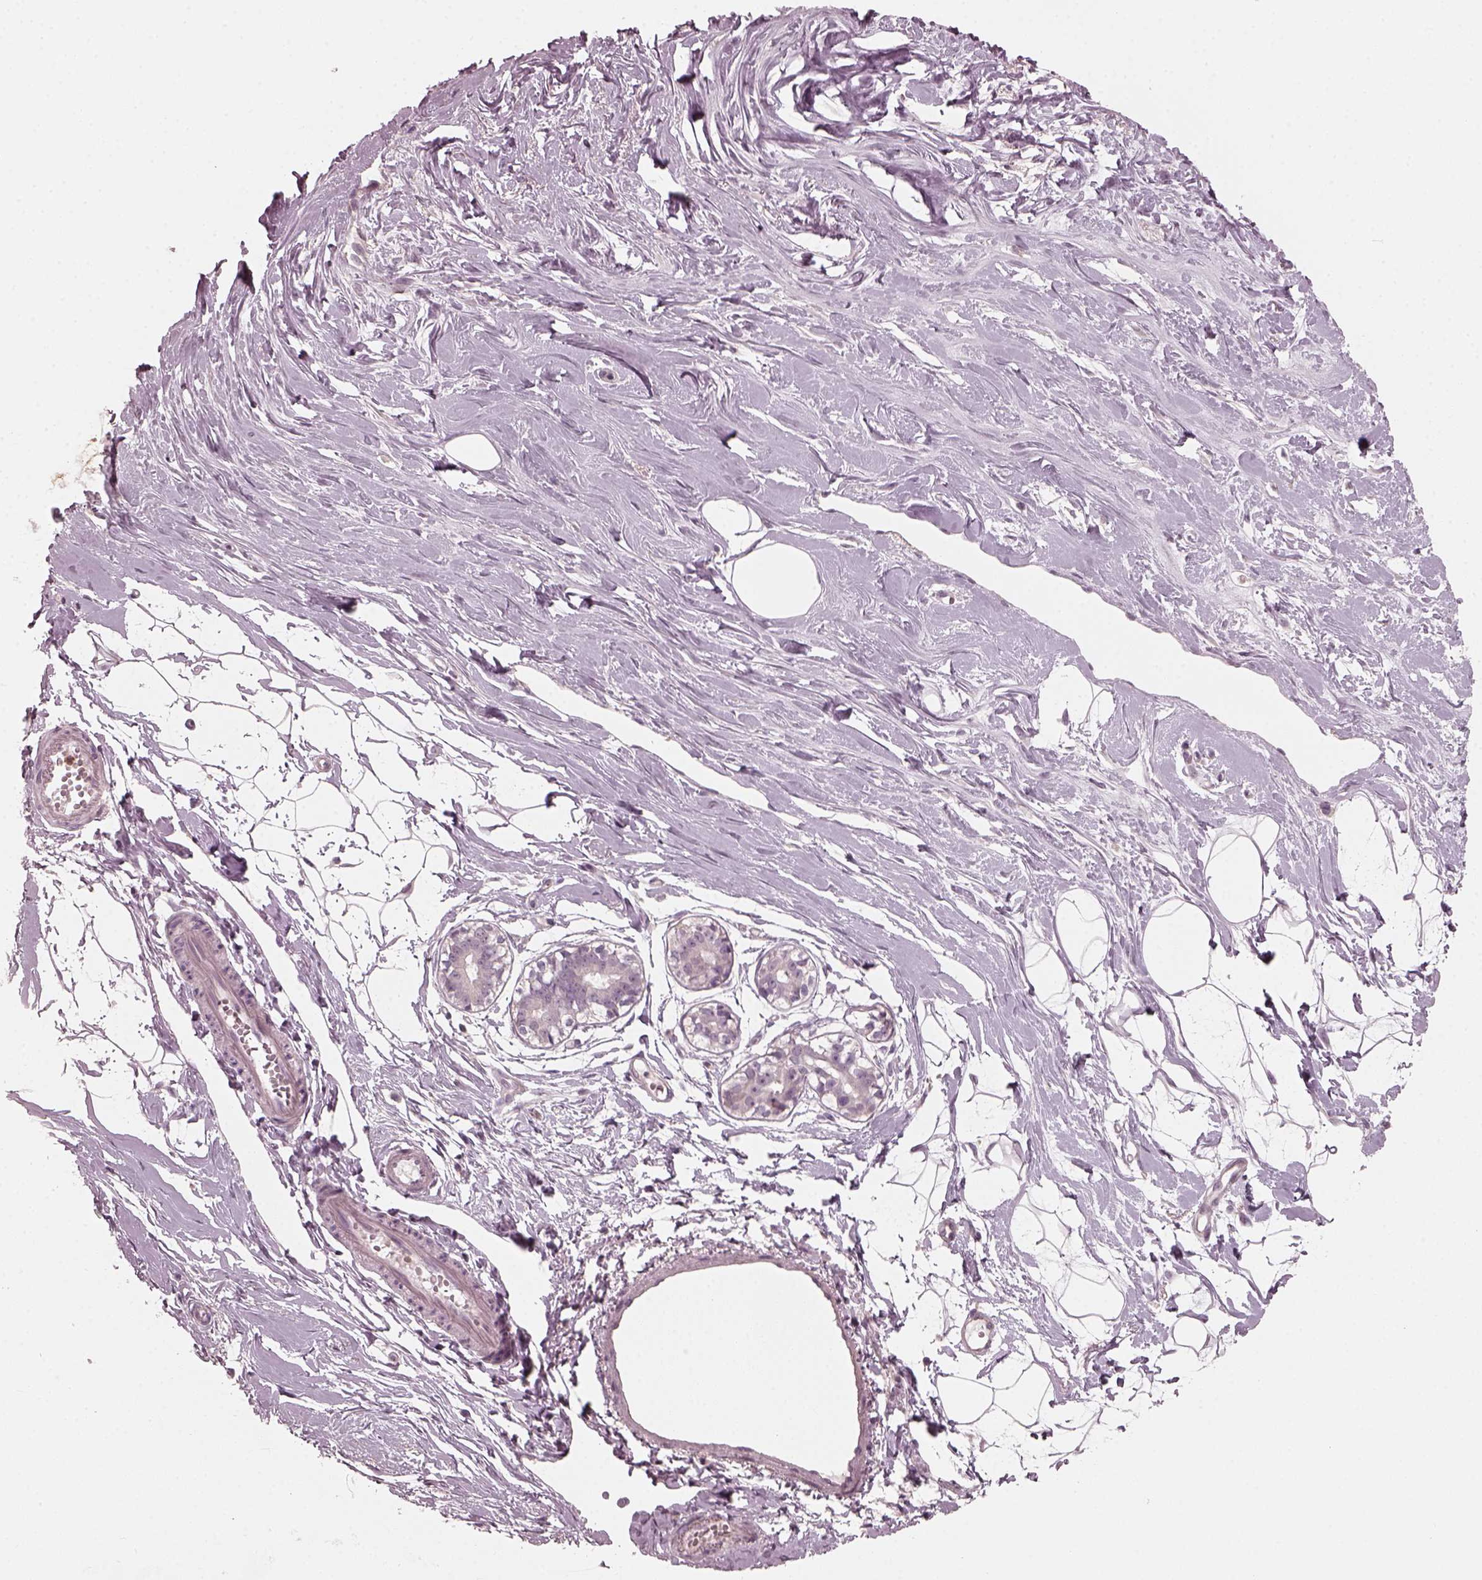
{"staining": {"intensity": "negative", "quantity": "none", "location": "none"}, "tissue": "breast", "cell_type": "Adipocytes", "image_type": "normal", "snomed": [{"axis": "morphology", "description": "Normal tissue, NOS"}, {"axis": "topography", "description": "Breast"}], "caption": "A micrograph of breast stained for a protein displays no brown staining in adipocytes.", "gene": "CHIT1", "patient": {"sex": "female", "age": 49}}